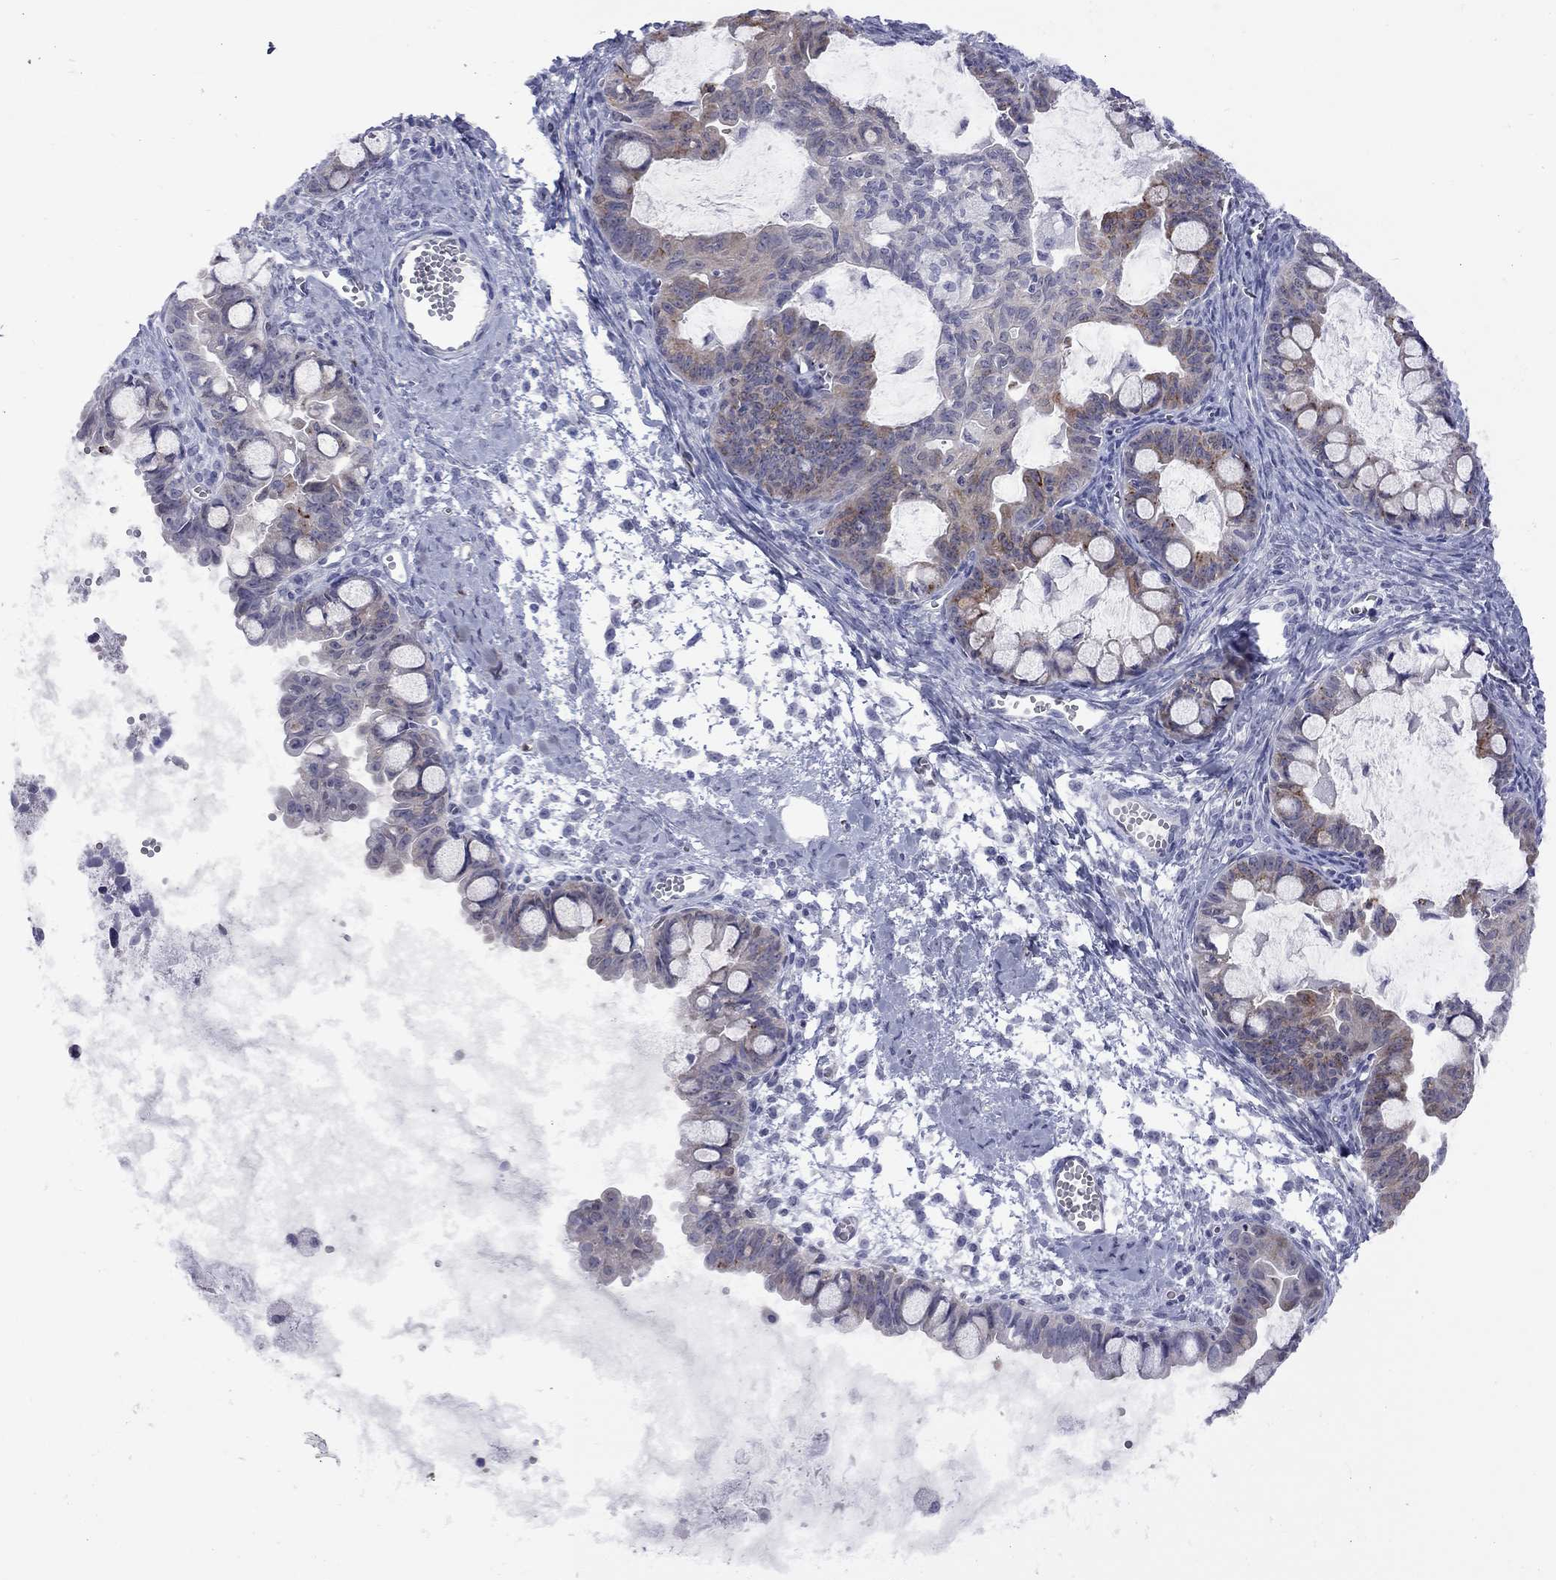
{"staining": {"intensity": "moderate", "quantity": "25%-75%", "location": "cytoplasmic/membranous"}, "tissue": "ovarian cancer", "cell_type": "Tumor cells", "image_type": "cancer", "snomed": [{"axis": "morphology", "description": "Cystadenocarcinoma, mucinous, NOS"}, {"axis": "topography", "description": "Ovary"}], "caption": "The immunohistochemical stain shows moderate cytoplasmic/membranous positivity in tumor cells of ovarian cancer tissue.", "gene": "CTNNBIP1", "patient": {"sex": "female", "age": 63}}